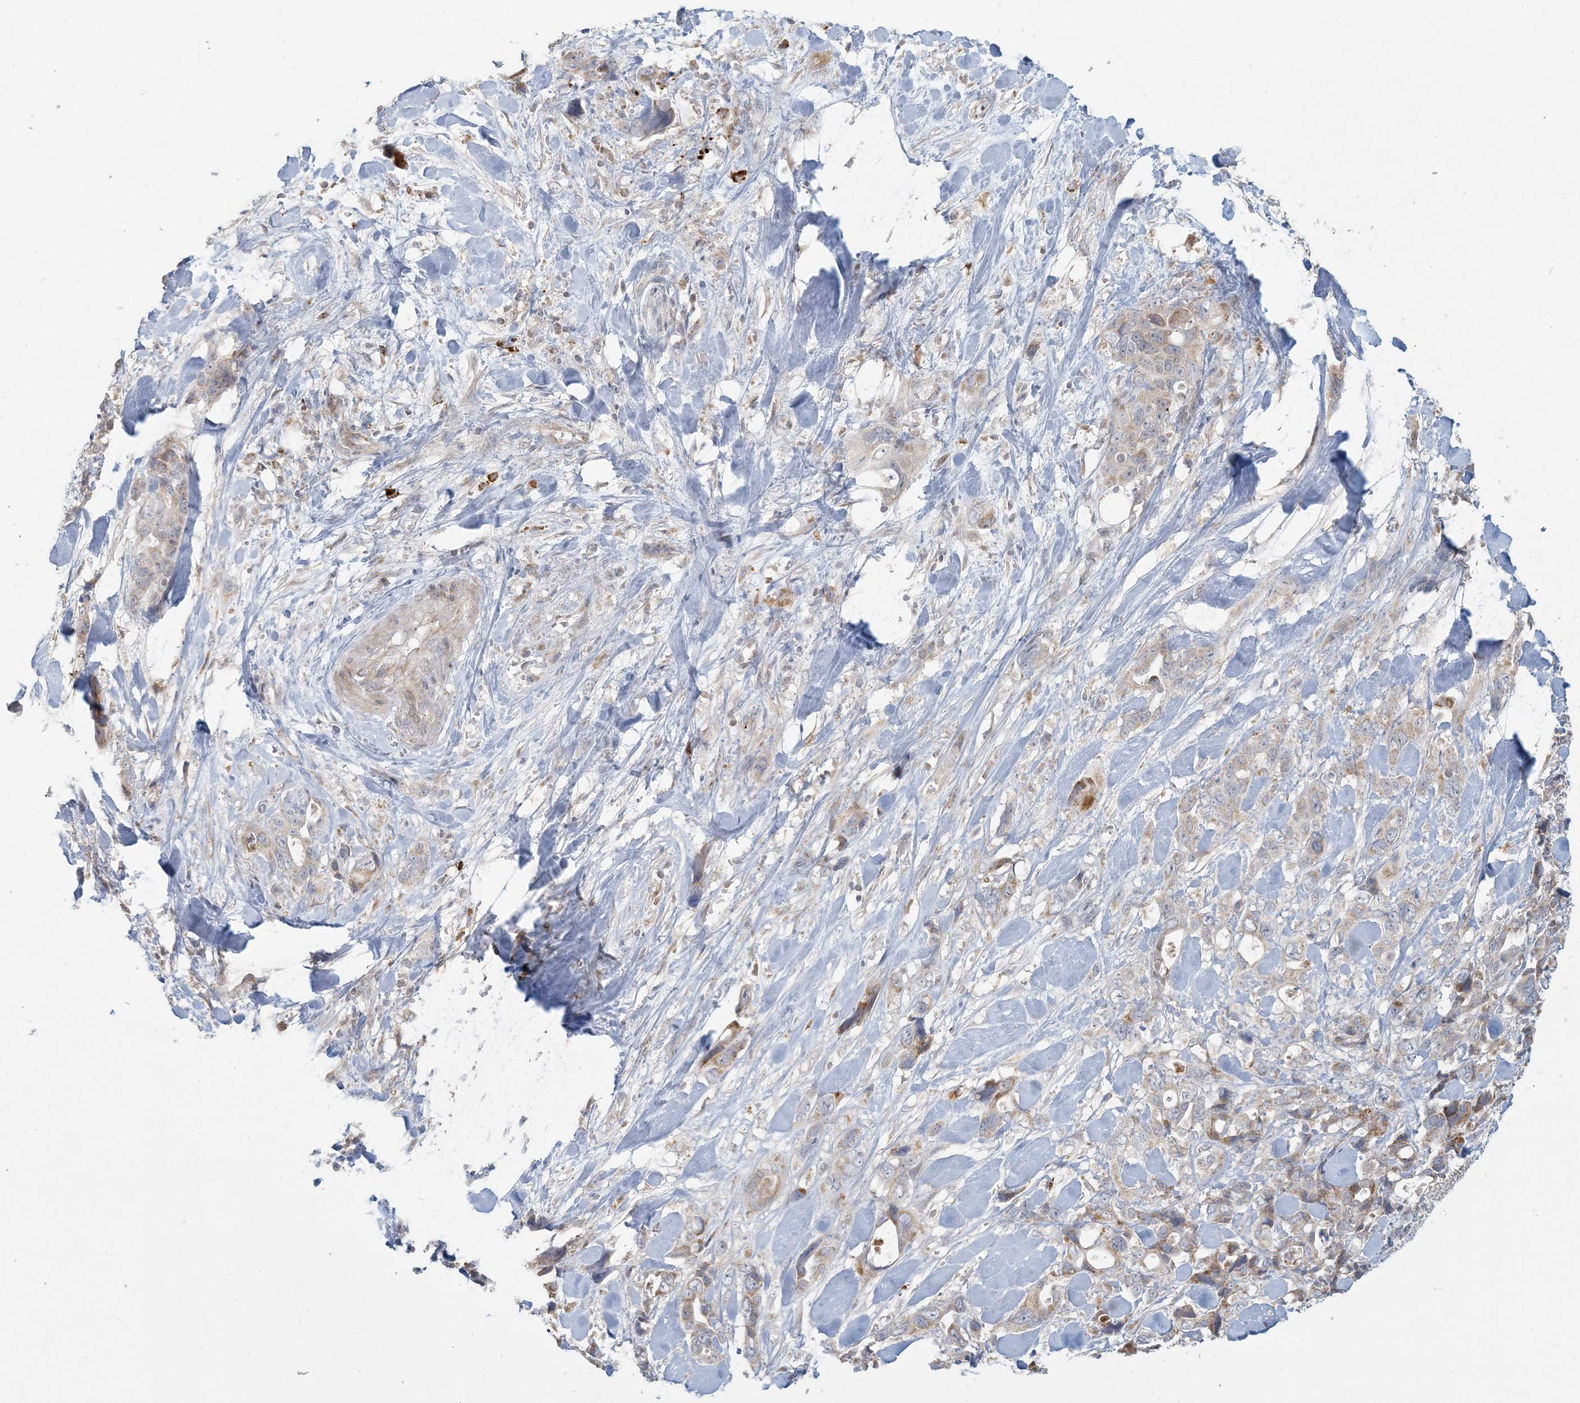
{"staining": {"intensity": "weak", "quantity": "25%-75%", "location": "cytoplasmic/membranous"}, "tissue": "pancreatic cancer", "cell_type": "Tumor cells", "image_type": "cancer", "snomed": [{"axis": "morphology", "description": "Adenocarcinoma, NOS"}, {"axis": "topography", "description": "Pancreas"}], "caption": "Weak cytoplasmic/membranous protein positivity is present in about 25%-75% of tumor cells in pancreatic adenocarcinoma.", "gene": "MCAT", "patient": {"sex": "male", "age": 46}}